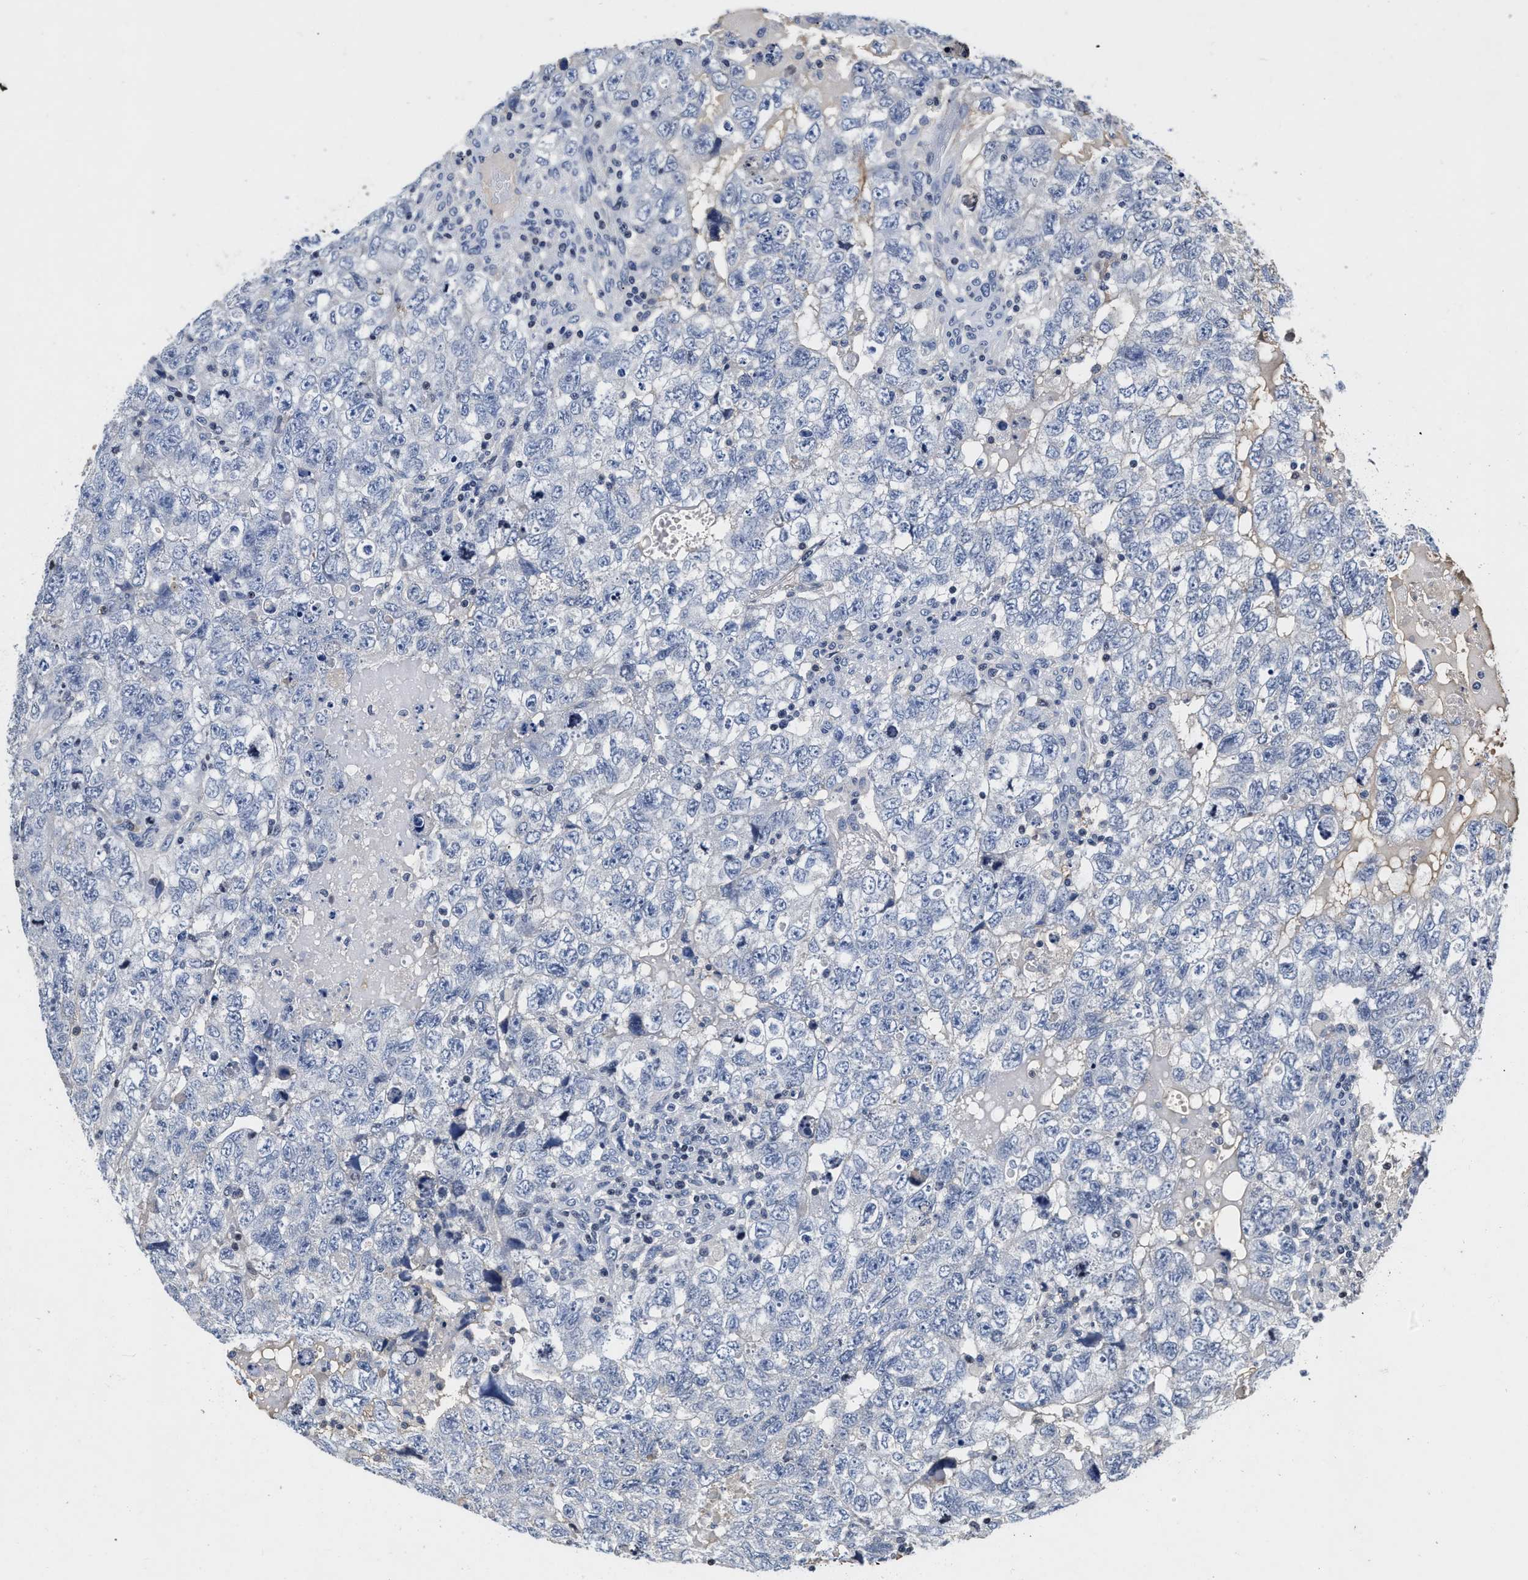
{"staining": {"intensity": "negative", "quantity": "none", "location": "none"}, "tissue": "testis cancer", "cell_type": "Tumor cells", "image_type": "cancer", "snomed": [{"axis": "morphology", "description": "Carcinoma, Embryonal, NOS"}, {"axis": "topography", "description": "Testis"}], "caption": "Tumor cells are negative for brown protein staining in embryonal carcinoma (testis).", "gene": "FBLN2", "patient": {"sex": "male", "age": 36}}